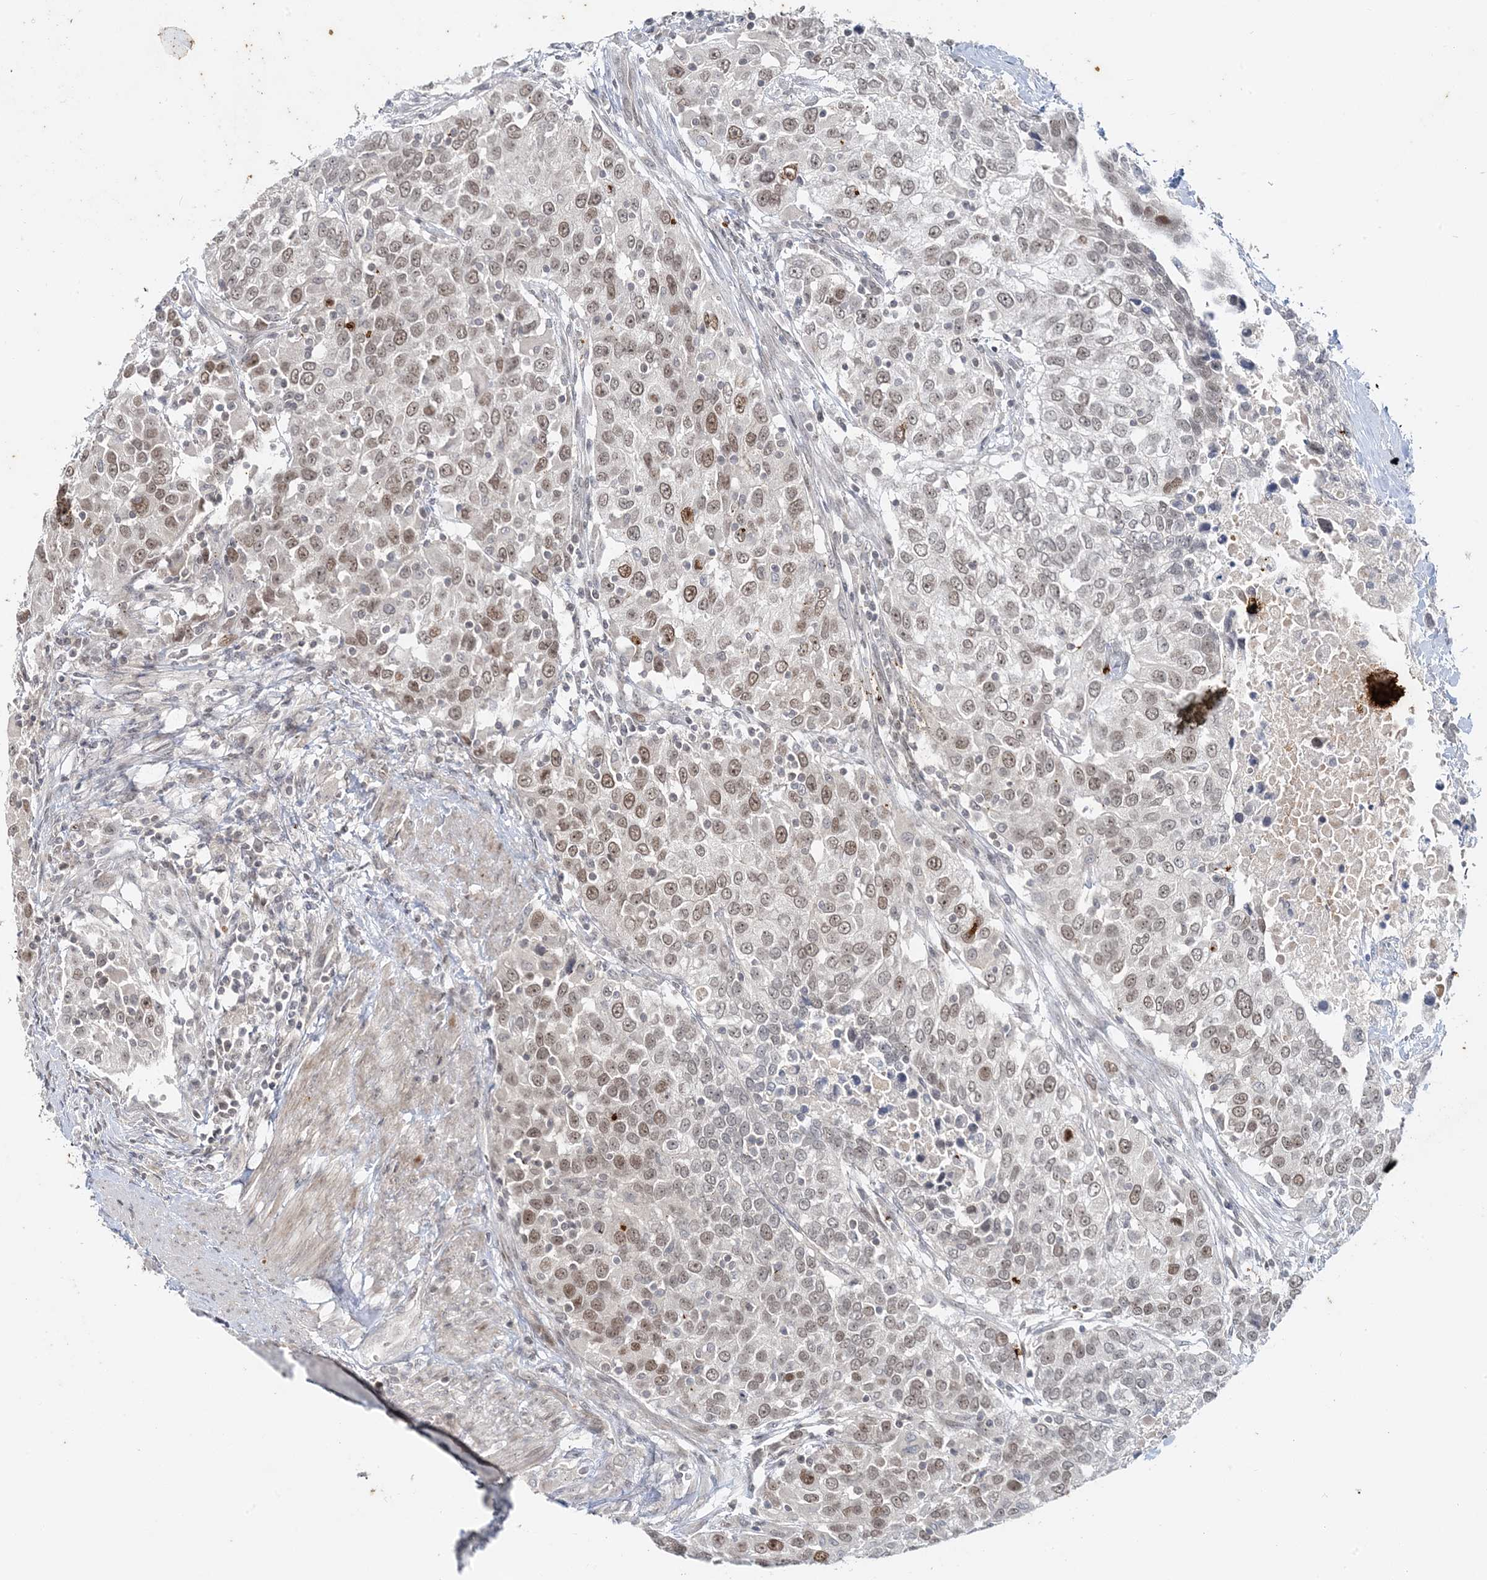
{"staining": {"intensity": "moderate", "quantity": "25%-75%", "location": "nuclear"}, "tissue": "urothelial cancer", "cell_type": "Tumor cells", "image_type": "cancer", "snomed": [{"axis": "morphology", "description": "Urothelial carcinoma, High grade"}, {"axis": "topography", "description": "Urinary bladder"}], "caption": "Urothelial cancer was stained to show a protein in brown. There is medium levels of moderate nuclear positivity in about 25%-75% of tumor cells.", "gene": "LEXM", "patient": {"sex": "female", "age": 80}}